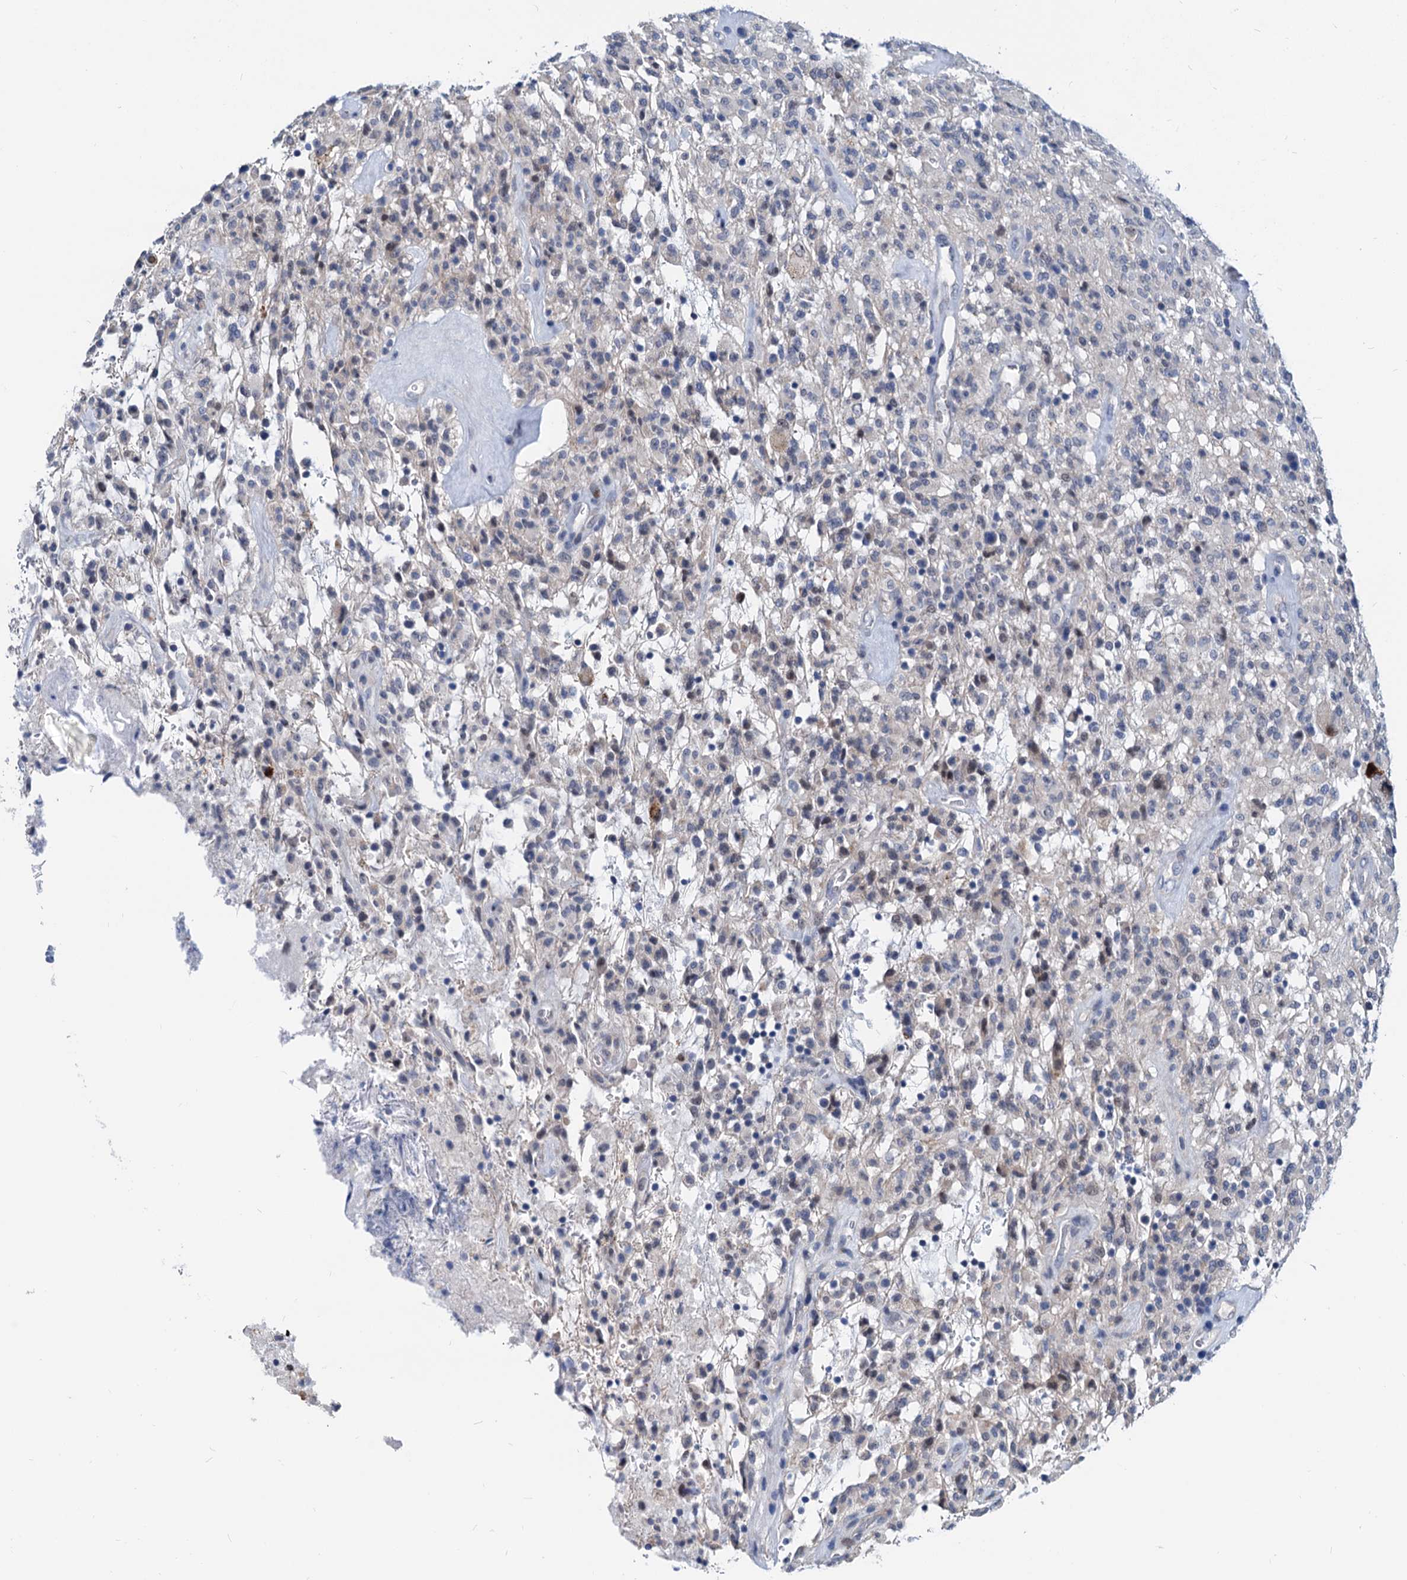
{"staining": {"intensity": "negative", "quantity": "none", "location": "none"}, "tissue": "glioma", "cell_type": "Tumor cells", "image_type": "cancer", "snomed": [{"axis": "morphology", "description": "Glioma, malignant, High grade"}, {"axis": "topography", "description": "Brain"}], "caption": "Tumor cells show no significant positivity in glioma.", "gene": "HSF2", "patient": {"sex": "female", "age": 57}}